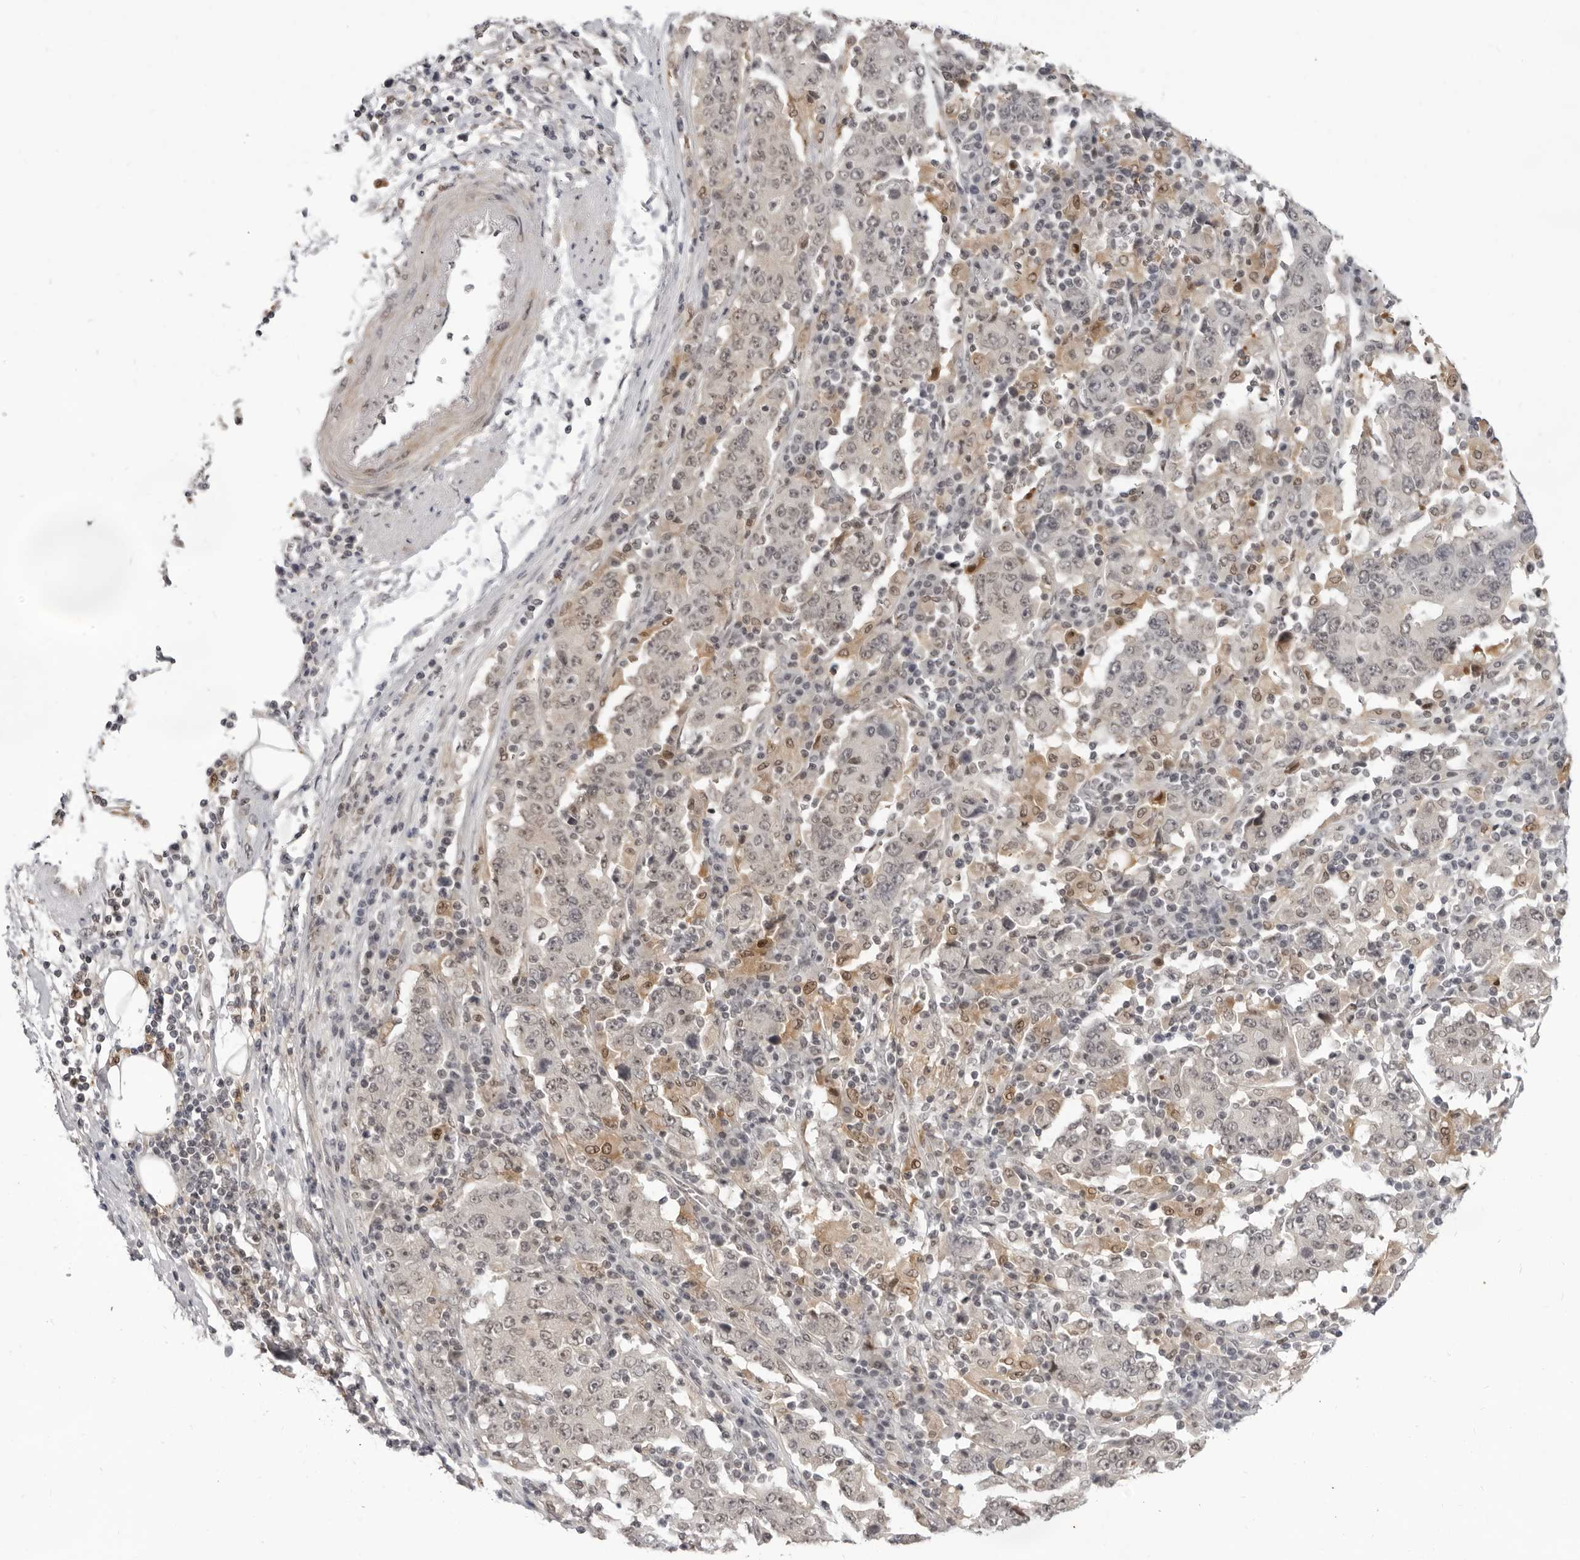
{"staining": {"intensity": "weak", "quantity": ">75%", "location": "nuclear"}, "tissue": "stomach cancer", "cell_type": "Tumor cells", "image_type": "cancer", "snomed": [{"axis": "morphology", "description": "Normal tissue, NOS"}, {"axis": "morphology", "description": "Adenocarcinoma, NOS"}, {"axis": "topography", "description": "Stomach, upper"}, {"axis": "topography", "description": "Stomach"}], "caption": "Stomach cancer was stained to show a protein in brown. There is low levels of weak nuclear expression in about >75% of tumor cells.", "gene": "SRGAP2", "patient": {"sex": "male", "age": 59}}